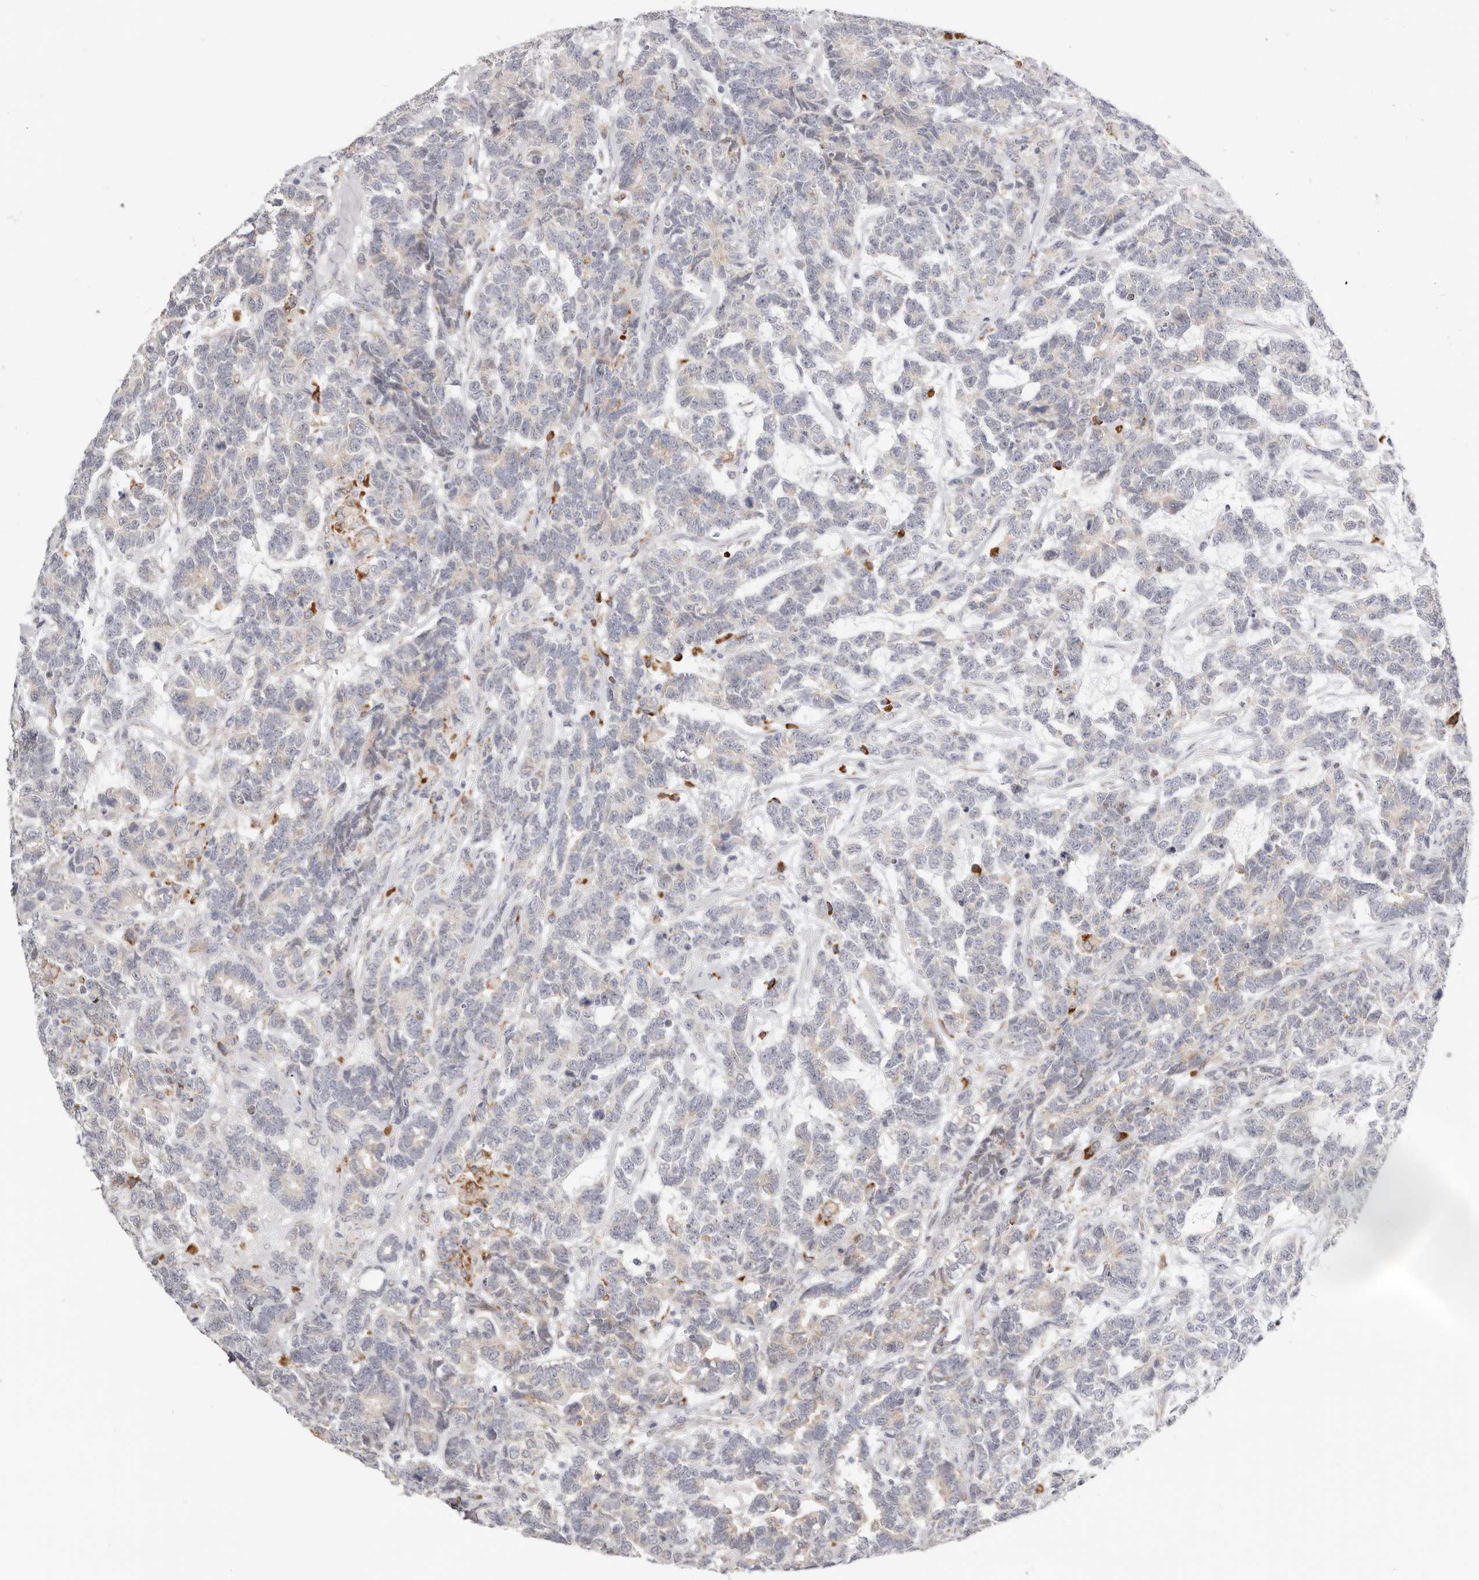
{"staining": {"intensity": "negative", "quantity": "none", "location": "none"}, "tissue": "testis cancer", "cell_type": "Tumor cells", "image_type": "cancer", "snomed": [{"axis": "morphology", "description": "Carcinoma, Embryonal, NOS"}, {"axis": "topography", "description": "Testis"}], "caption": "Protein analysis of testis cancer (embryonal carcinoma) shows no significant staining in tumor cells.", "gene": "IL32", "patient": {"sex": "male", "age": 26}}